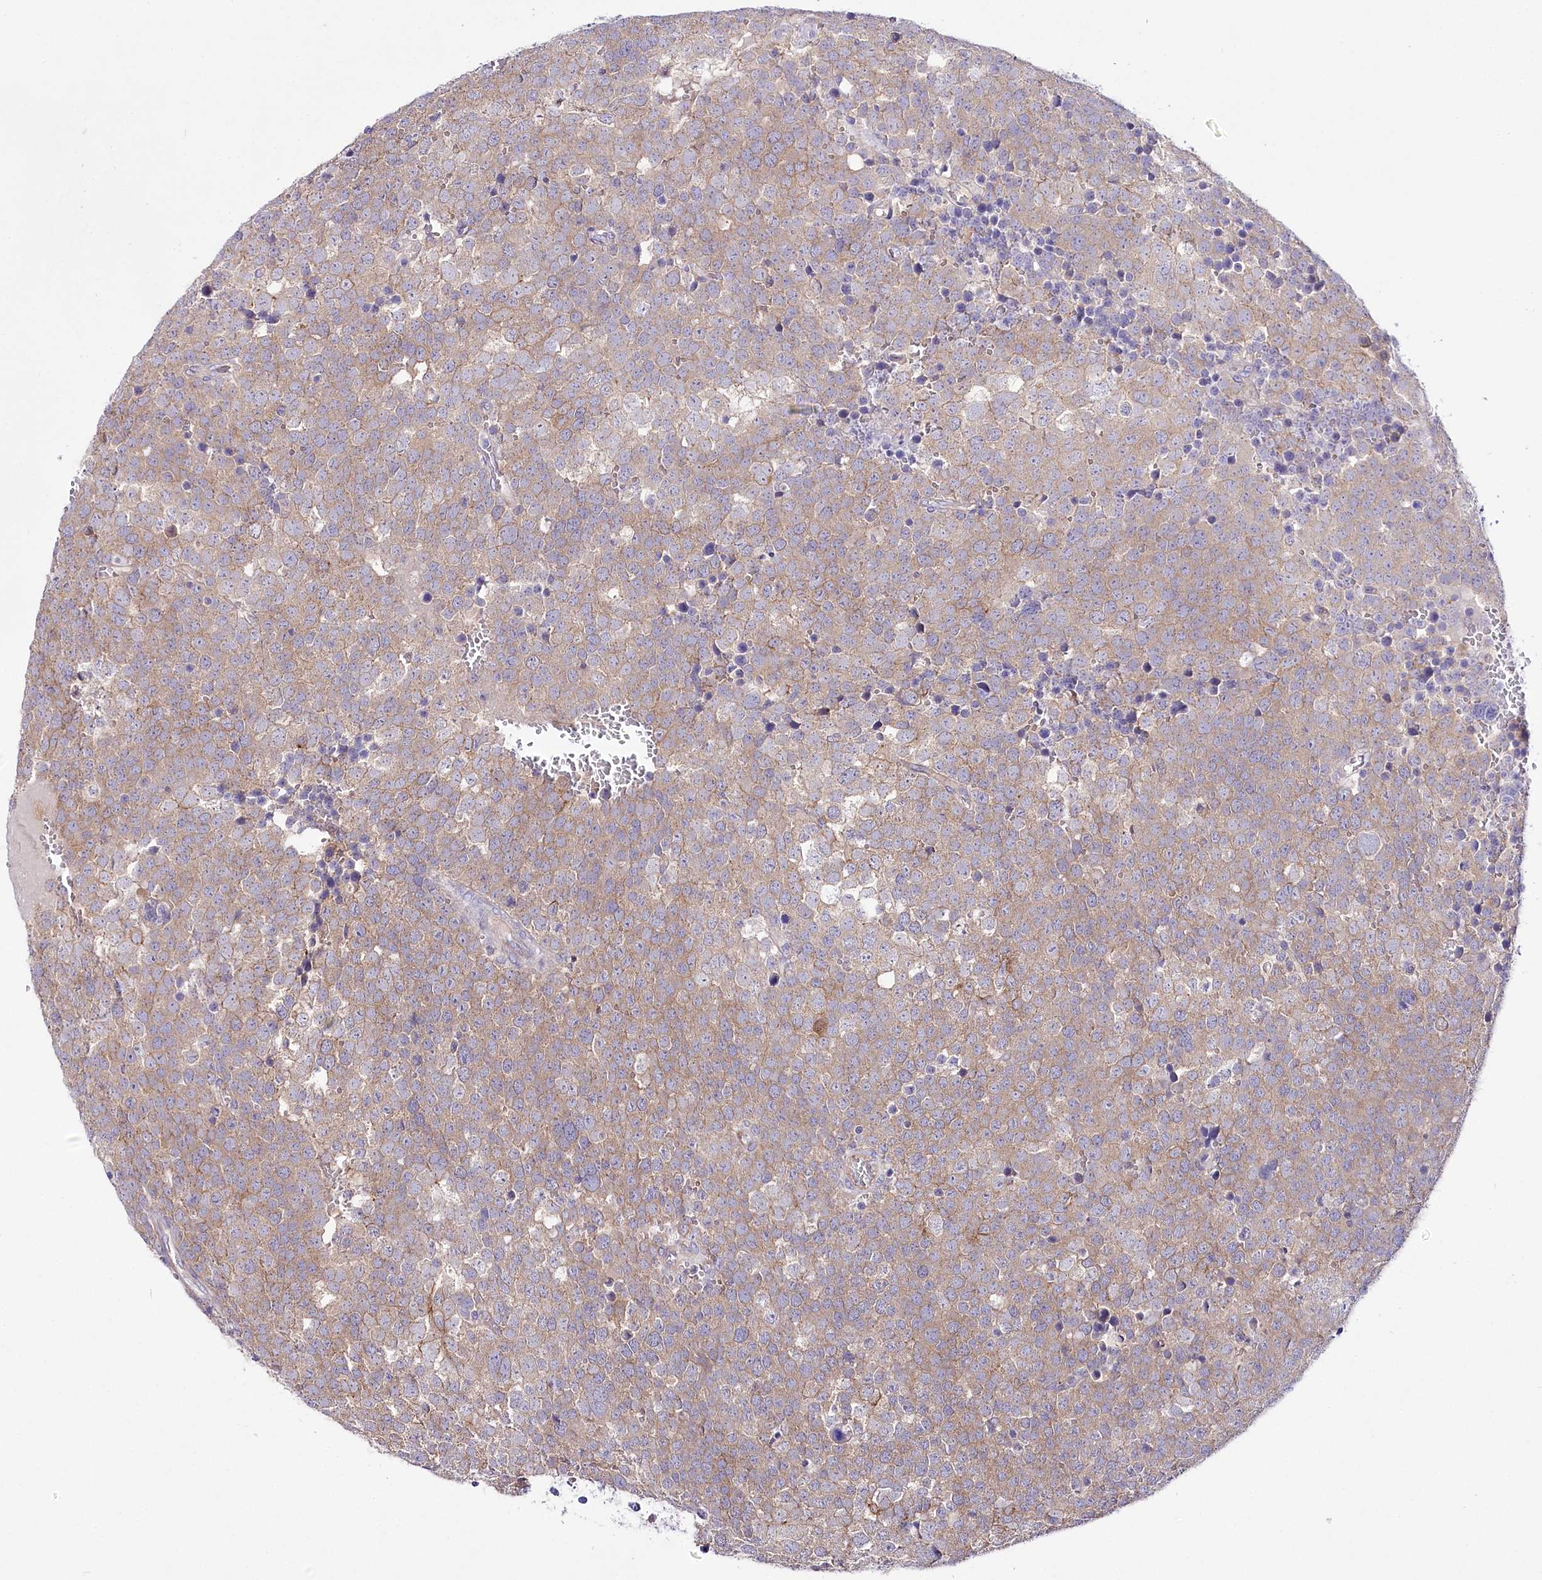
{"staining": {"intensity": "moderate", "quantity": "25%-75%", "location": "cytoplasmic/membranous"}, "tissue": "testis cancer", "cell_type": "Tumor cells", "image_type": "cancer", "snomed": [{"axis": "morphology", "description": "Seminoma, NOS"}, {"axis": "topography", "description": "Testis"}], "caption": "The immunohistochemical stain highlights moderate cytoplasmic/membranous expression in tumor cells of testis cancer tissue.", "gene": "LRRC34", "patient": {"sex": "male", "age": 71}}